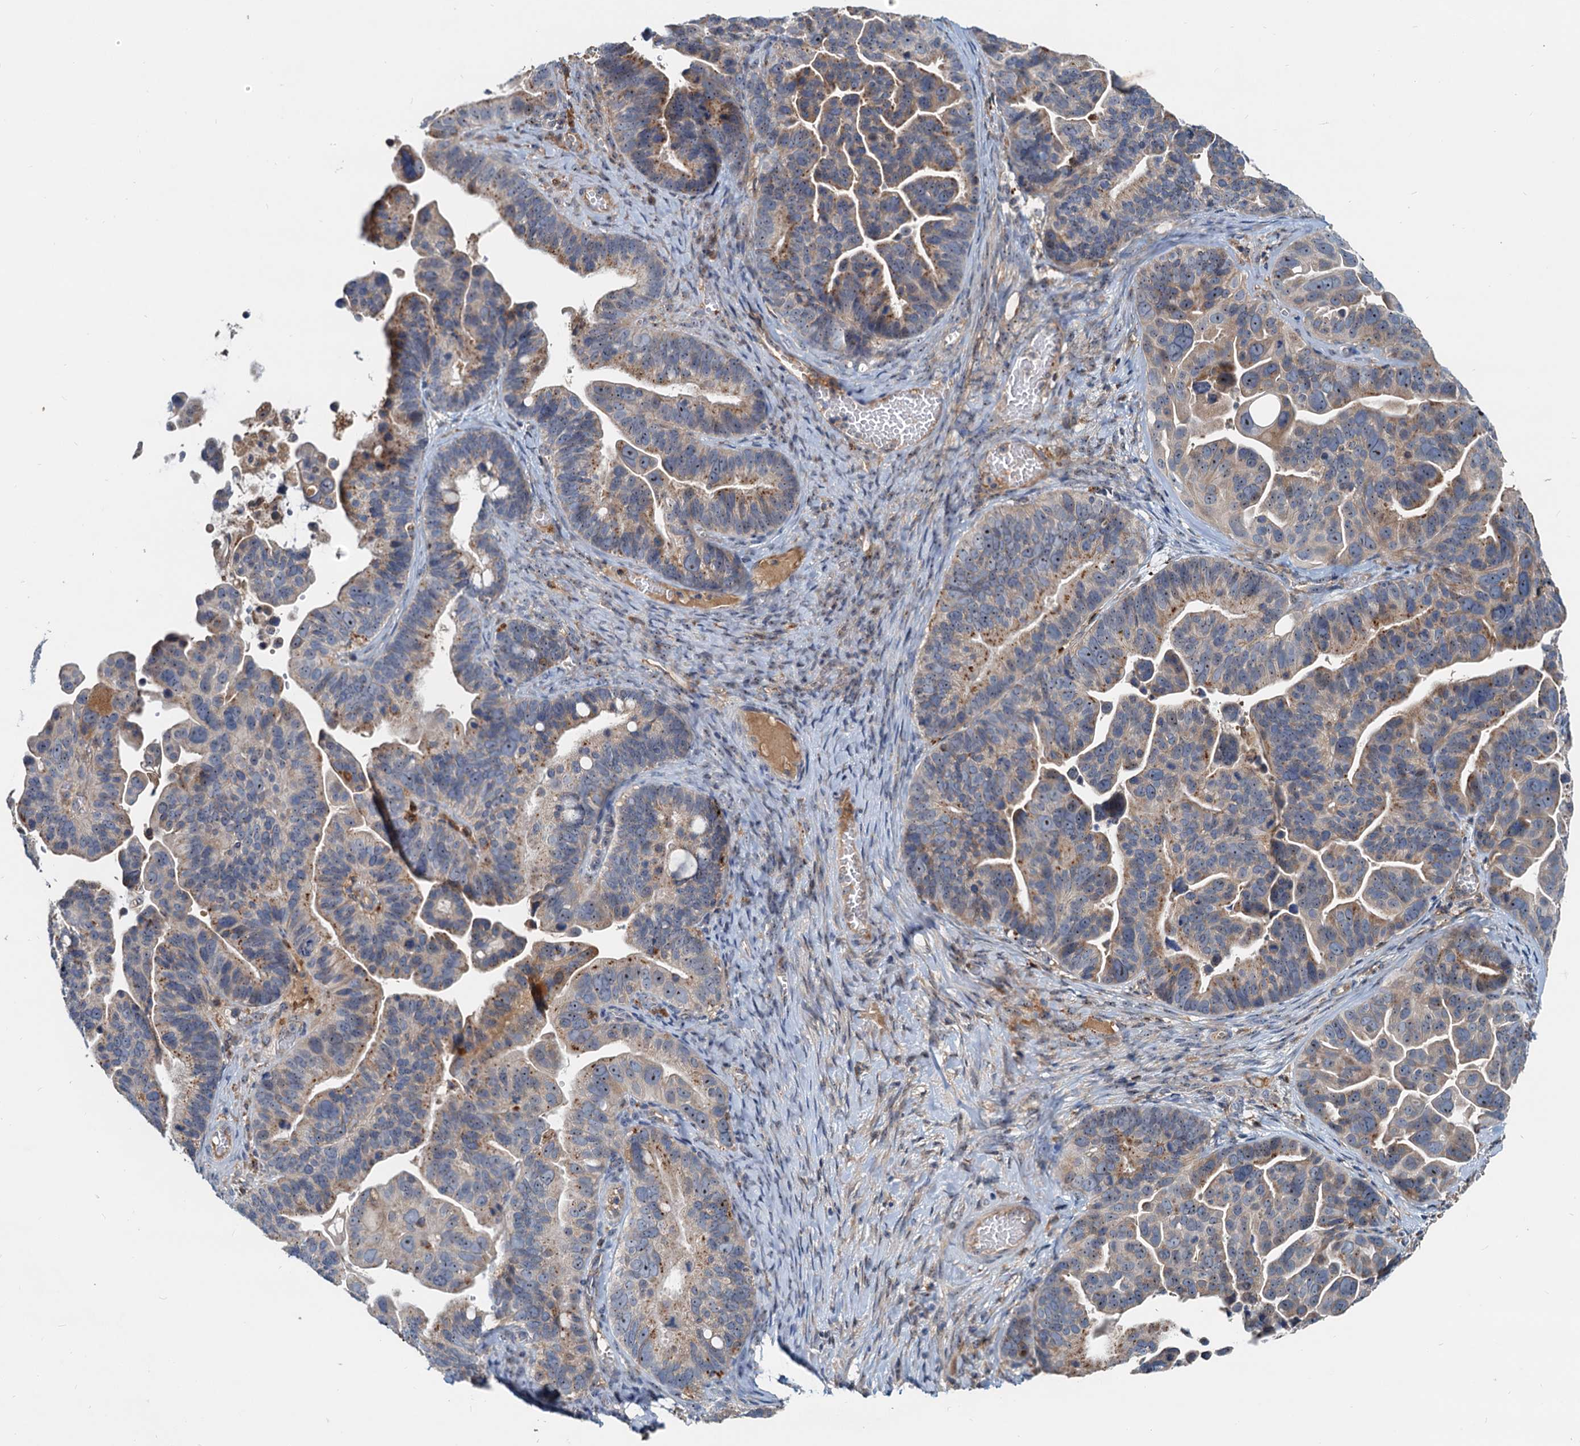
{"staining": {"intensity": "moderate", "quantity": "25%-75%", "location": "cytoplasmic/membranous"}, "tissue": "ovarian cancer", "cell_type": "Tumor cells", "image_type": "cancer", "snomed": [{"axis": "morphology", "description": "Cystadenocarcinoma, serous, NOS"}, {"axis": "topography", "description": "Ovary"}], "caption": "Immunohistochemistry staining of ovarian serous cystadenocarcinoma, which shows medium levels of moderate cytoplasmic/membranous staining in about 25%-75% of tumor cells indicating moderate cytoplasmic/membranous protein staining. The staining was performed using DAB (brown) for protein detection and nuclei were counterstained in hematoxylin (blue).", "gene": "RGS7BP", "patient": {"sex": "female", "age": 56}}